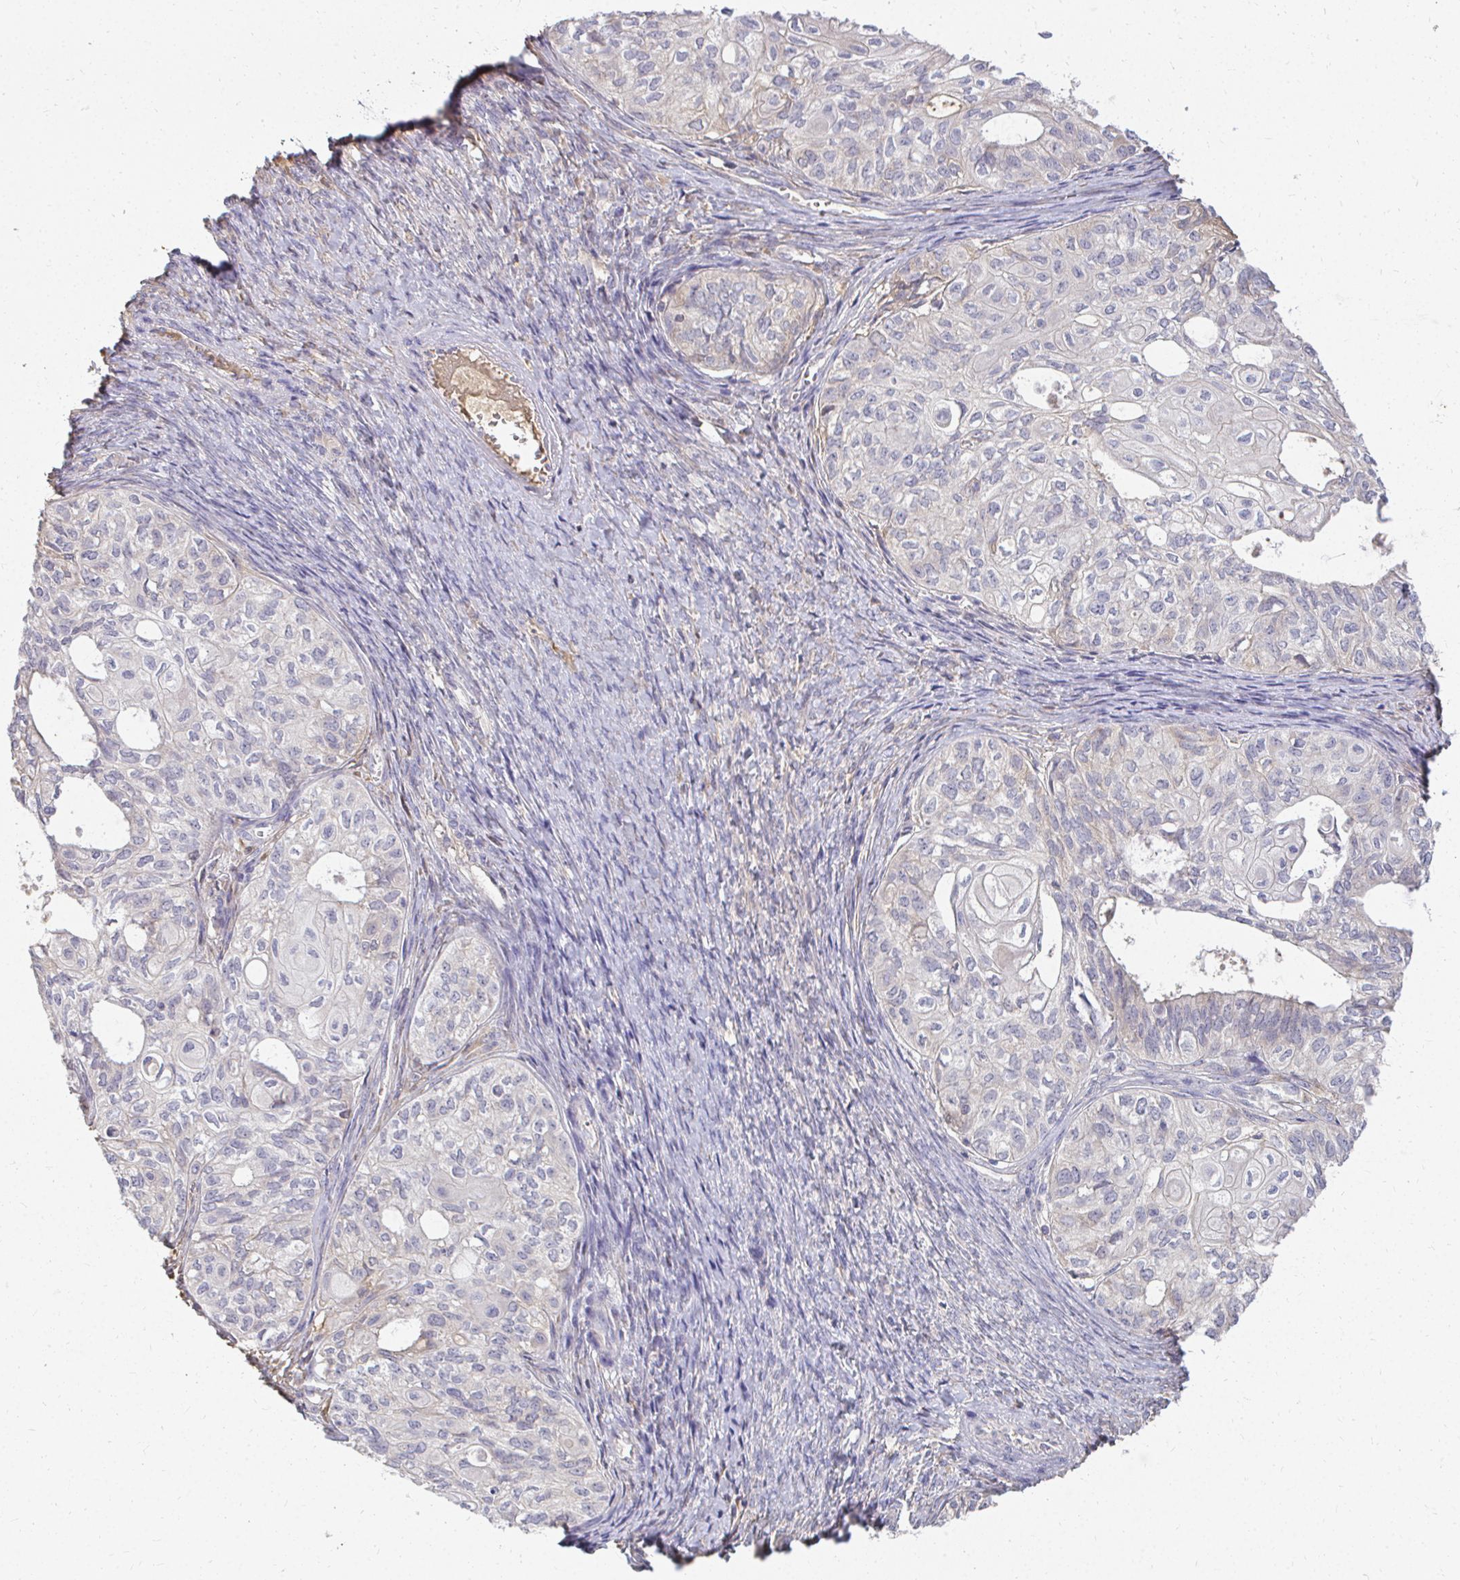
{"staining": {"intensity": "negative", "quantity": "none", "location": "none"}, "tissue": "ovarian cancer", "cell_type": "Tumor cells", "image_type": "cancer", "snomed": [{"axis": "morphology", "description": "Carcinoma, endometroid"}, {"axis": "topography", "description": "Ovary"}], "caption": "Image shows no significant protein positivity in tumor cells of ovarian endometroid carcinoma. (Immunohistochemistry, brightfield microscopy, high magnification).", "gene": "LOXL4", "patient": {"sex": "female", "age": 64}}